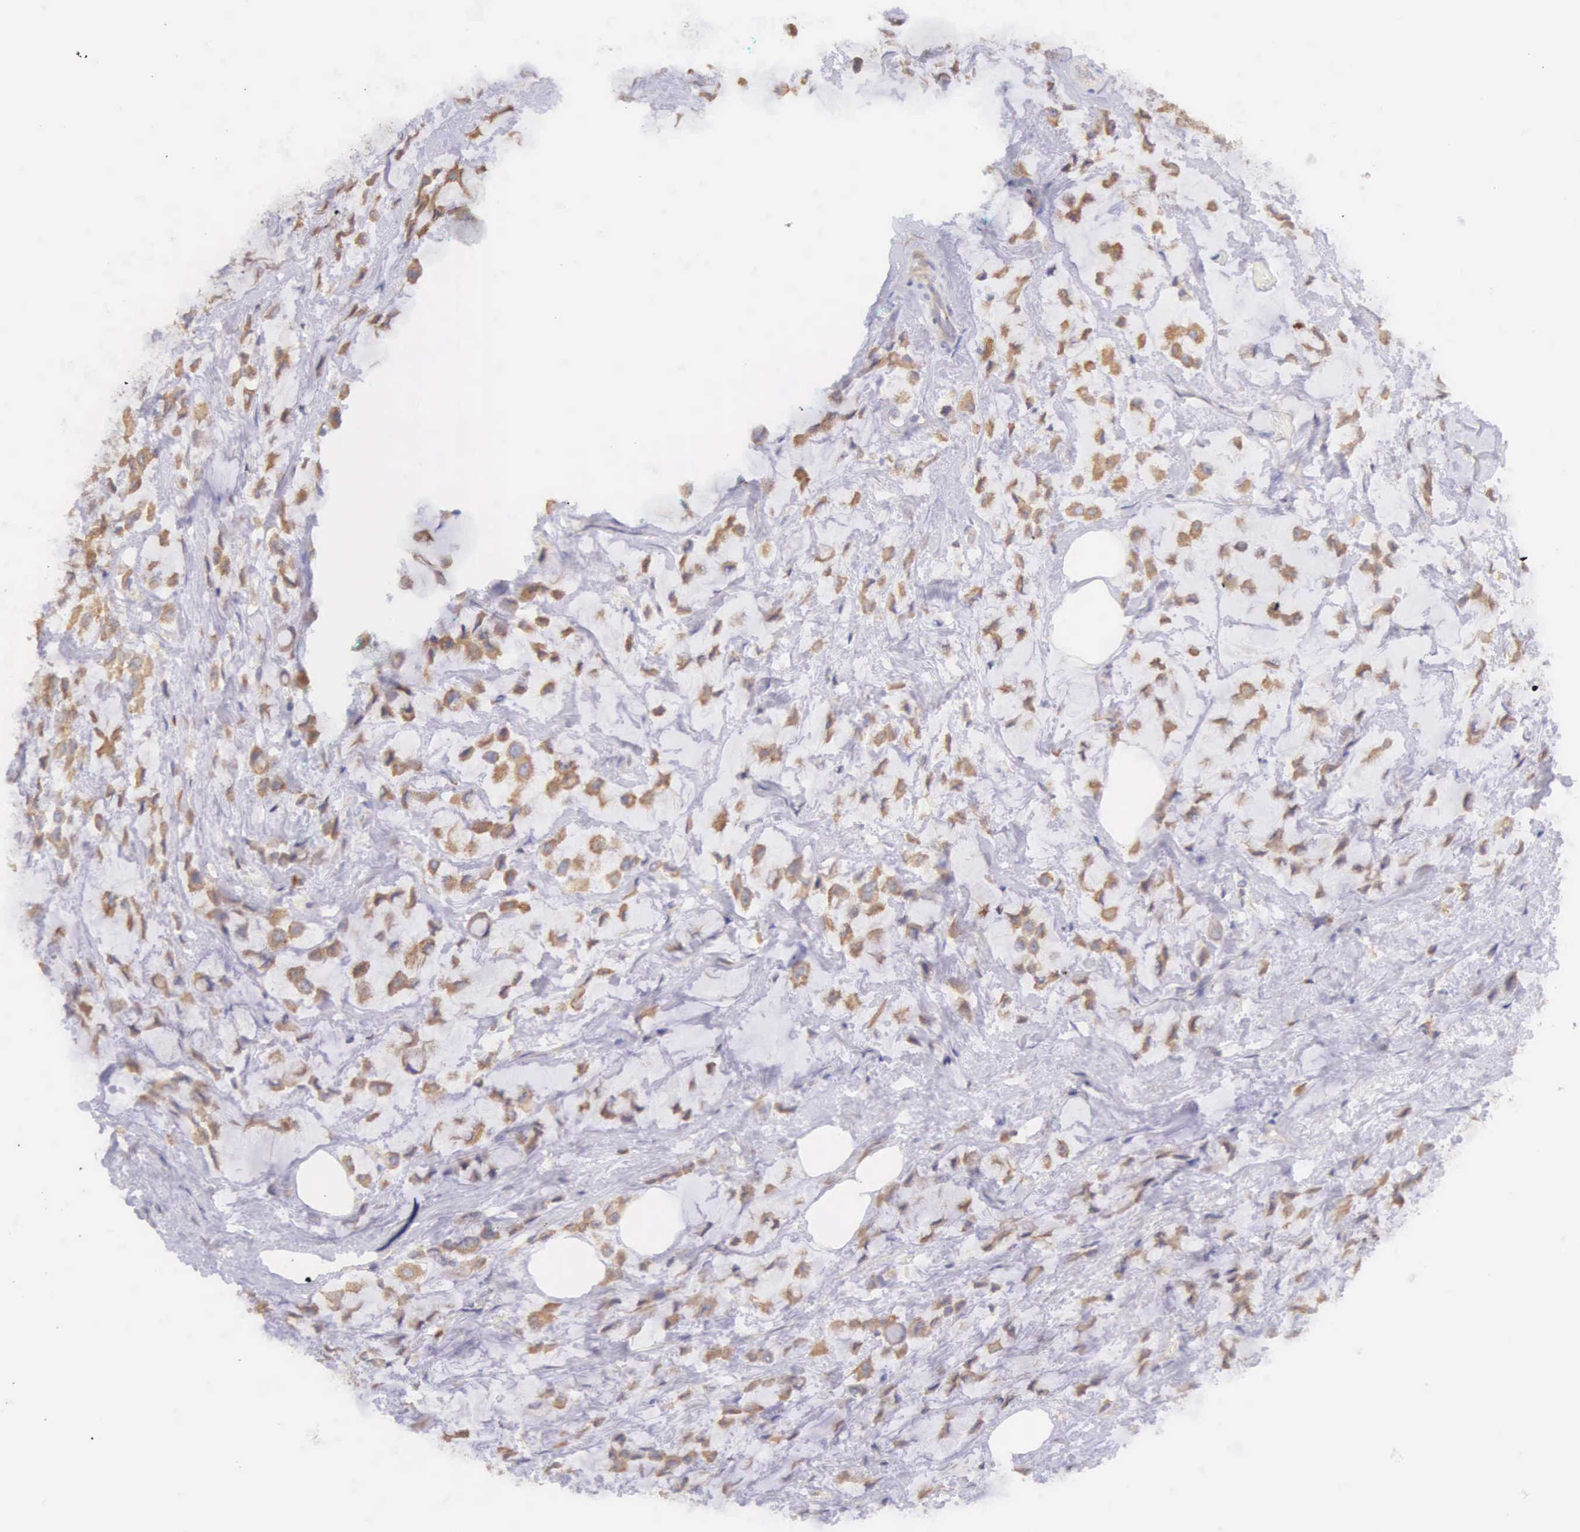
{"staining": {"intensity": "weak", "quantity": ">75%", "location": "cytoplasmic/membranous"}, "tissue": "breast cancer", "cell_type": "Tumor cells", "image_type": "cancer", "snomed": [{"axis": "morphology", "description": "Lobular carcinoma"}, {"axis": "topography", "description": "Breast"}], "caption": "A low amount of weak cytoplasmic/membranous positivity is seen in about >75% of tumor cells in breast lobular carcinoma tissue.", "gene": "NSDHL", "patient": {"sex": "female", "age": 85}}